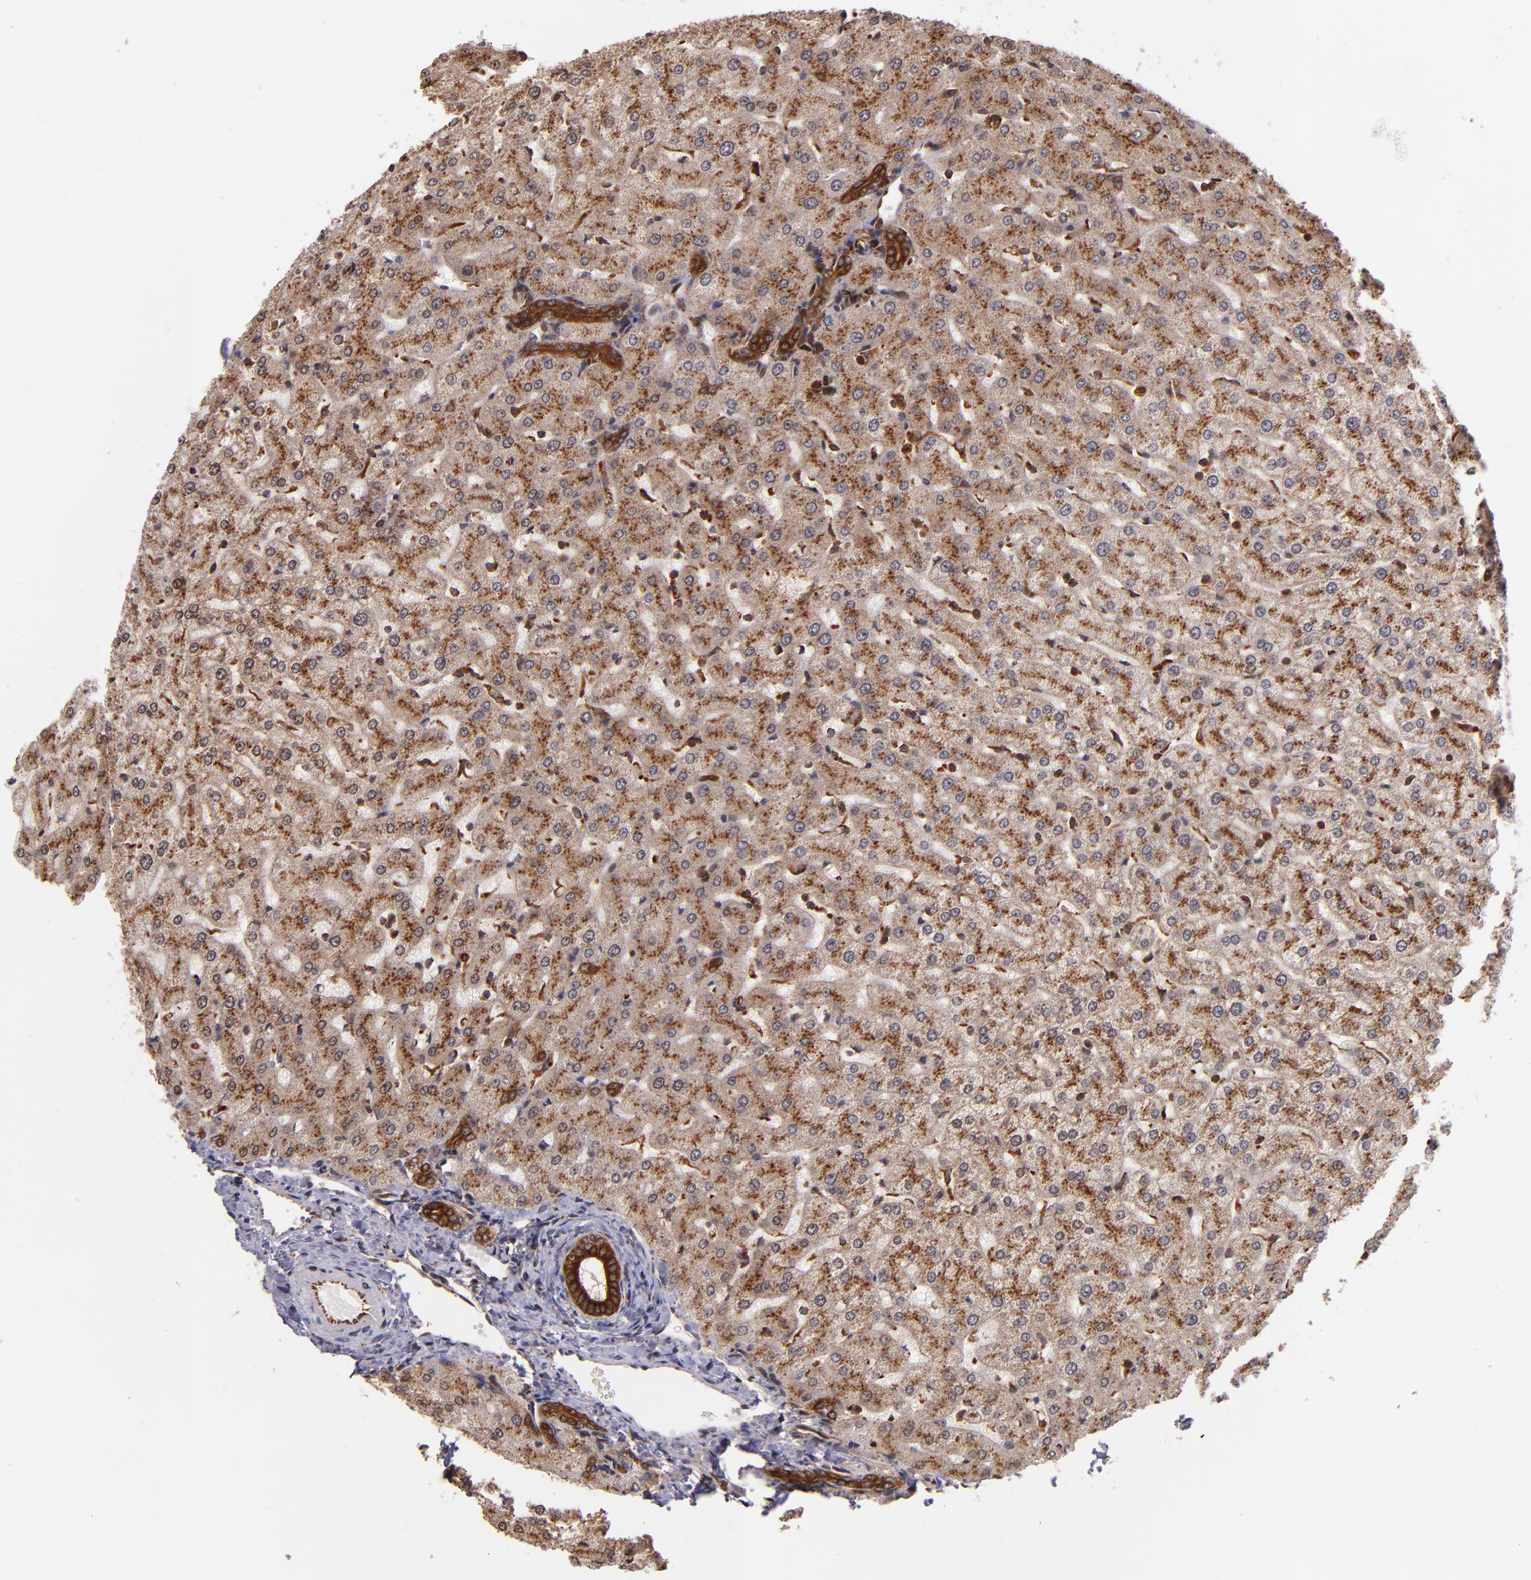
{"staining": {"intensity": "strong", "quantity": ">75%", "location": "cytoplasmic/membranous"}, "tissue": "liver", "cell_type": "Cholangiocytes", "image_type": "normal", "snomed": [{"axis": "morphology", "description": "Normal tissue, NOS"}, {"axis": "morphology", "description": "Fibrosis, NOS"}, {"axis": "topography", "description": "Liver"}], "caption": "Protein staining shows strong cytoplasmic/membranous staining in about >75% of cholangiocytes in benign liver. (Stains: DAB (3,3'-diaminobenzidine) in brown, nuclei in blue, Microscopy: brightfield microscopy at high magnification).", "gene": "STX8", "patient": {"sex": "female", "age": 29}}